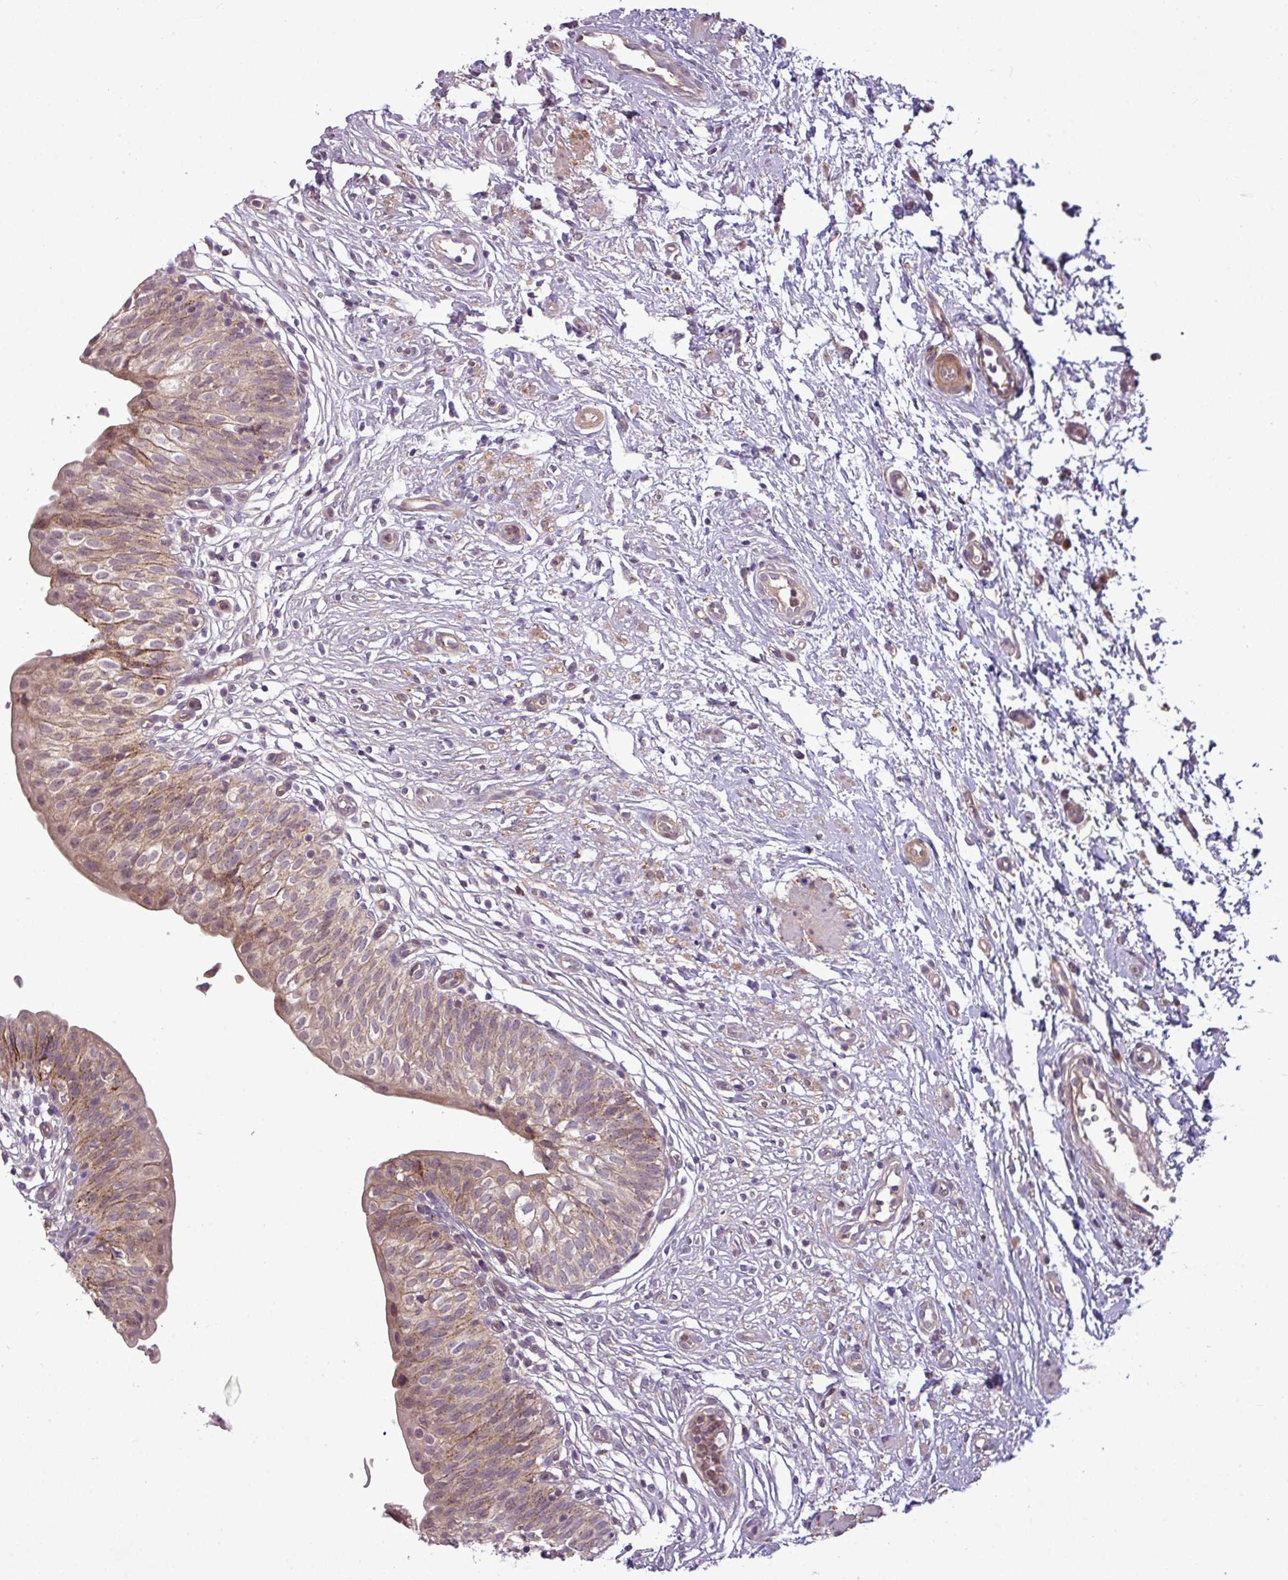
{"staining": {"intensity": "strong", "quantity": ">75%", "location": "cytoplasmic/membranous"}, "tissue": "urinary bladder", "cell_type": "Urothelial cells", "image_type": "normal", "snomed": [{"axis": "morphology", "description": "Normal tissue, NOS"}, {"axis": "topography", "description": "Urinary bladder"}], "caption": "Strong cytoplasmic/membranous positivity is appreciated in about >75% of urothelial cells in normal urinary bladder. (Brightfield microscopy of DAB IHC at high magnification).", "gene": "ZNF35", "patient": {"sex": "male", "age": 55}}